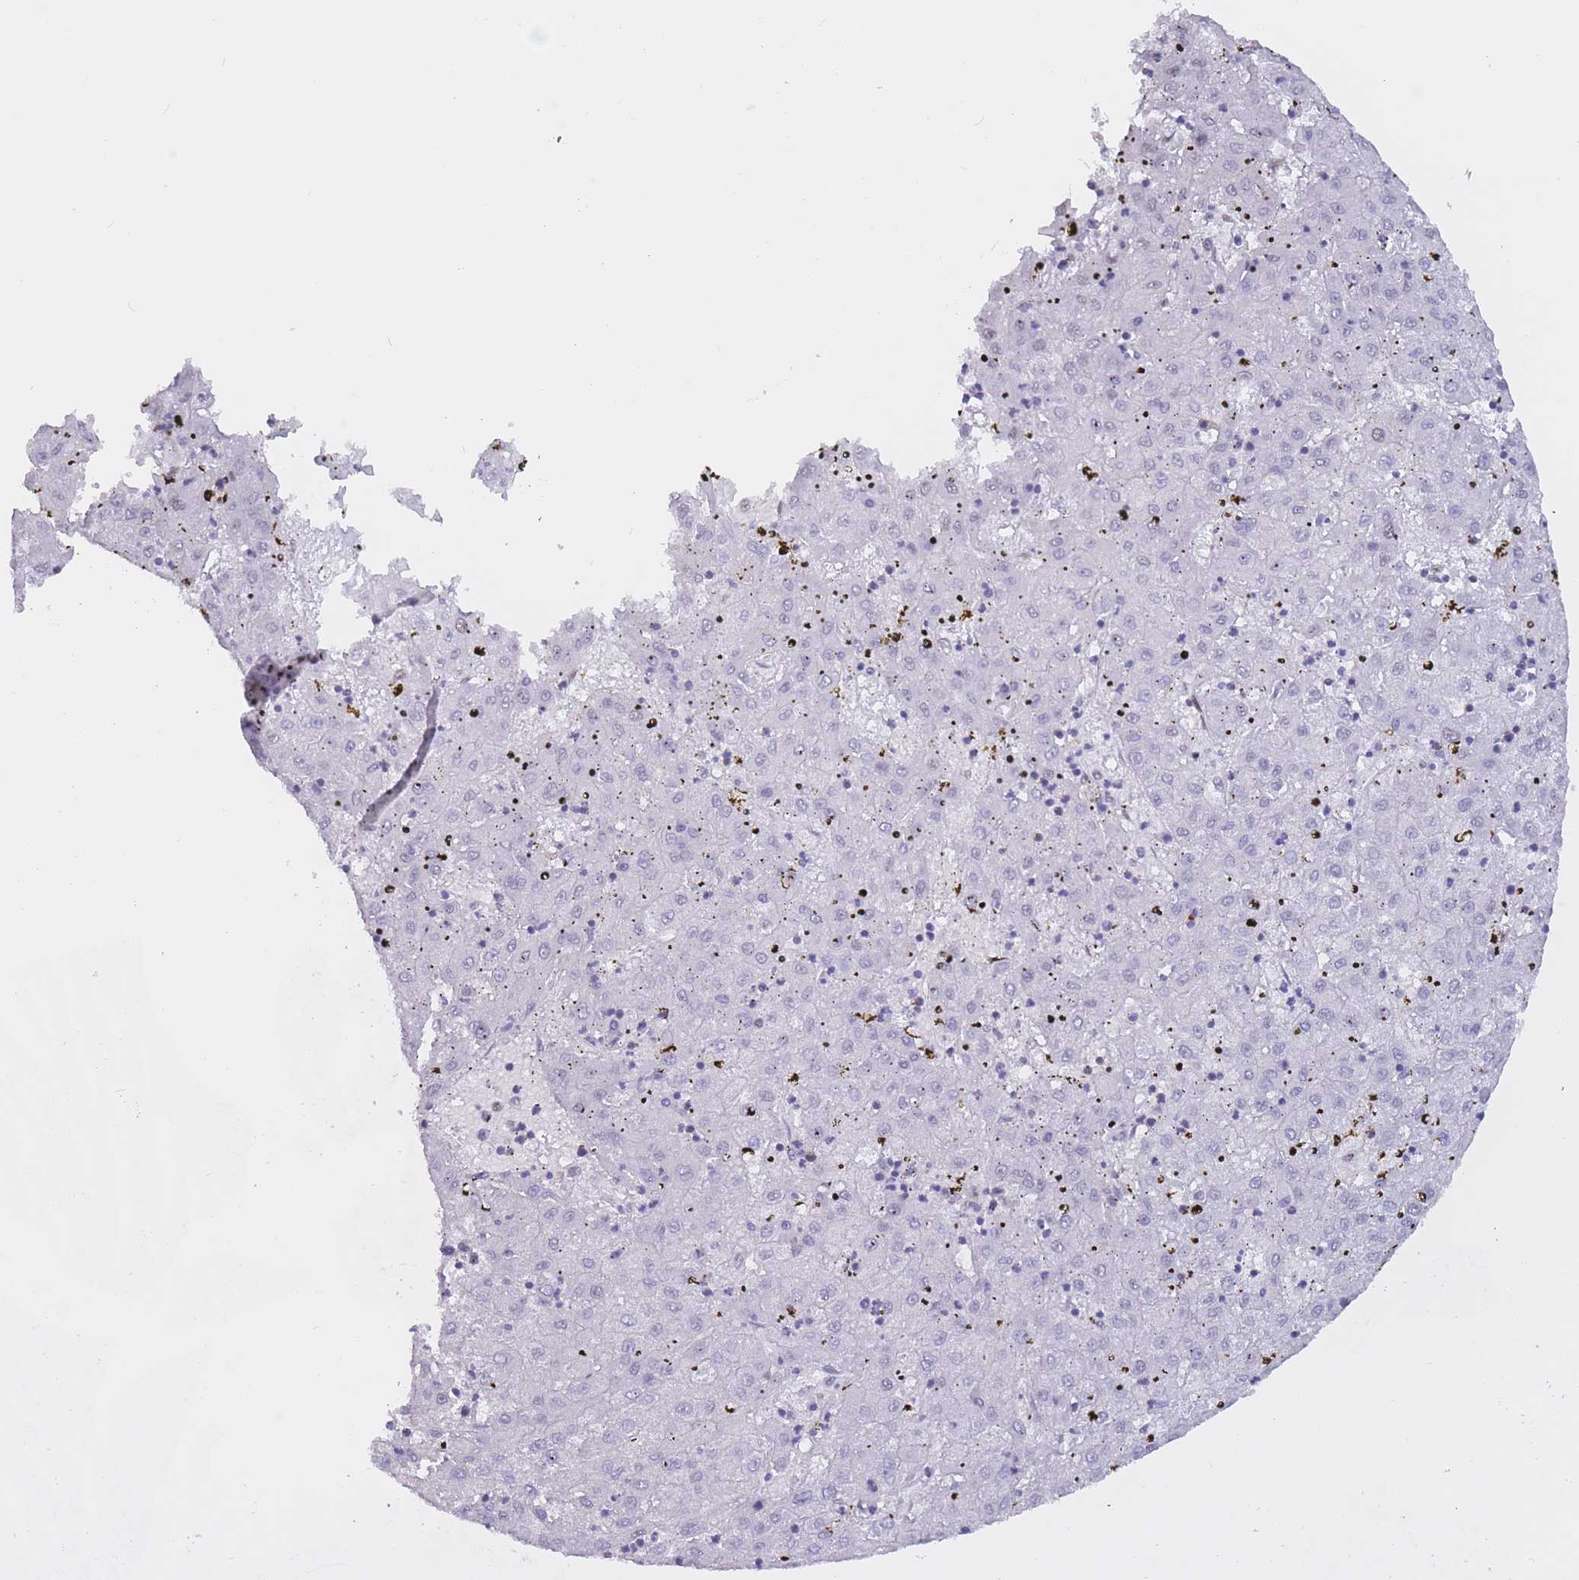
{"staining": {"intensity": "negative", "quantity": "none", "location": "none"}, "tissue": "liver cancer", "cell_type": "Tumor cells", "image_type": "cancer", "snomed": [{"axis": "morphology", "description": "Carcinoma, Hepatocellular, NOS"}, {"axis": "topography", "description": "Liver"}], "caption": "Immunohistochemical staining of human liver cancer (hepatocellular carcinoma) displays no significant staining in tumor cells.", "gene": "NASP", "patient": {"sex": "male", "age": 72}}